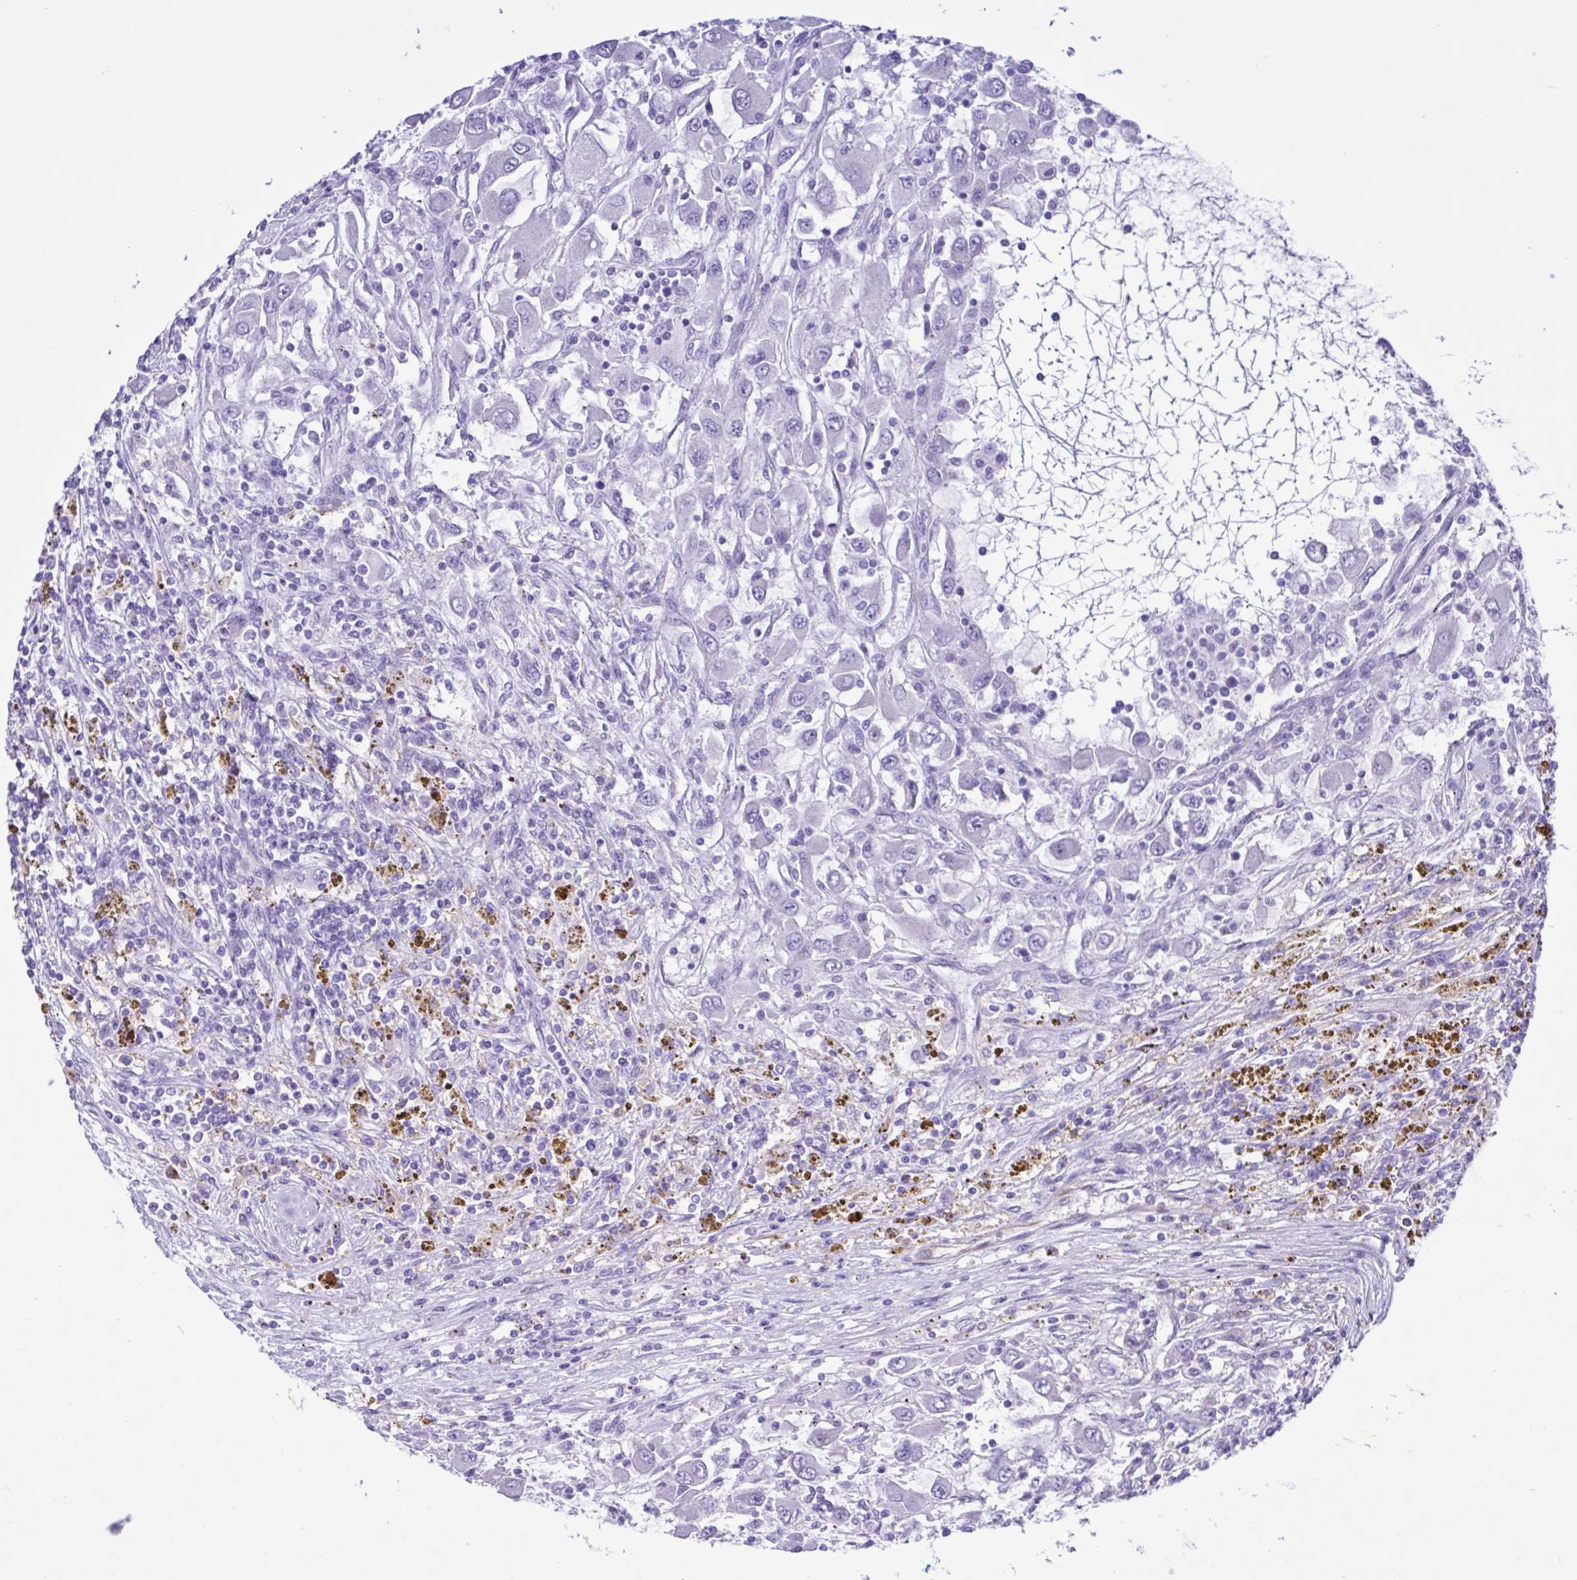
{"staining": {"intensity": "negative", "quantity": "none", "location": "none"}, "tissue": "renal cancer", "cell_type": "Tumor cells", "image_type": "cancer", "snomed": [{"axis": "morphology", "description": "Adenocarcinoma, NOS"}, {"axis": "topography", "description": "Kidney"}], "caption": "Micrograph shows no protein positivity in tumor cells of adenocarcinoma (renal) tissue.", "gene": "CYP11A1", "patient": {"sex": "female", "age": 67}}